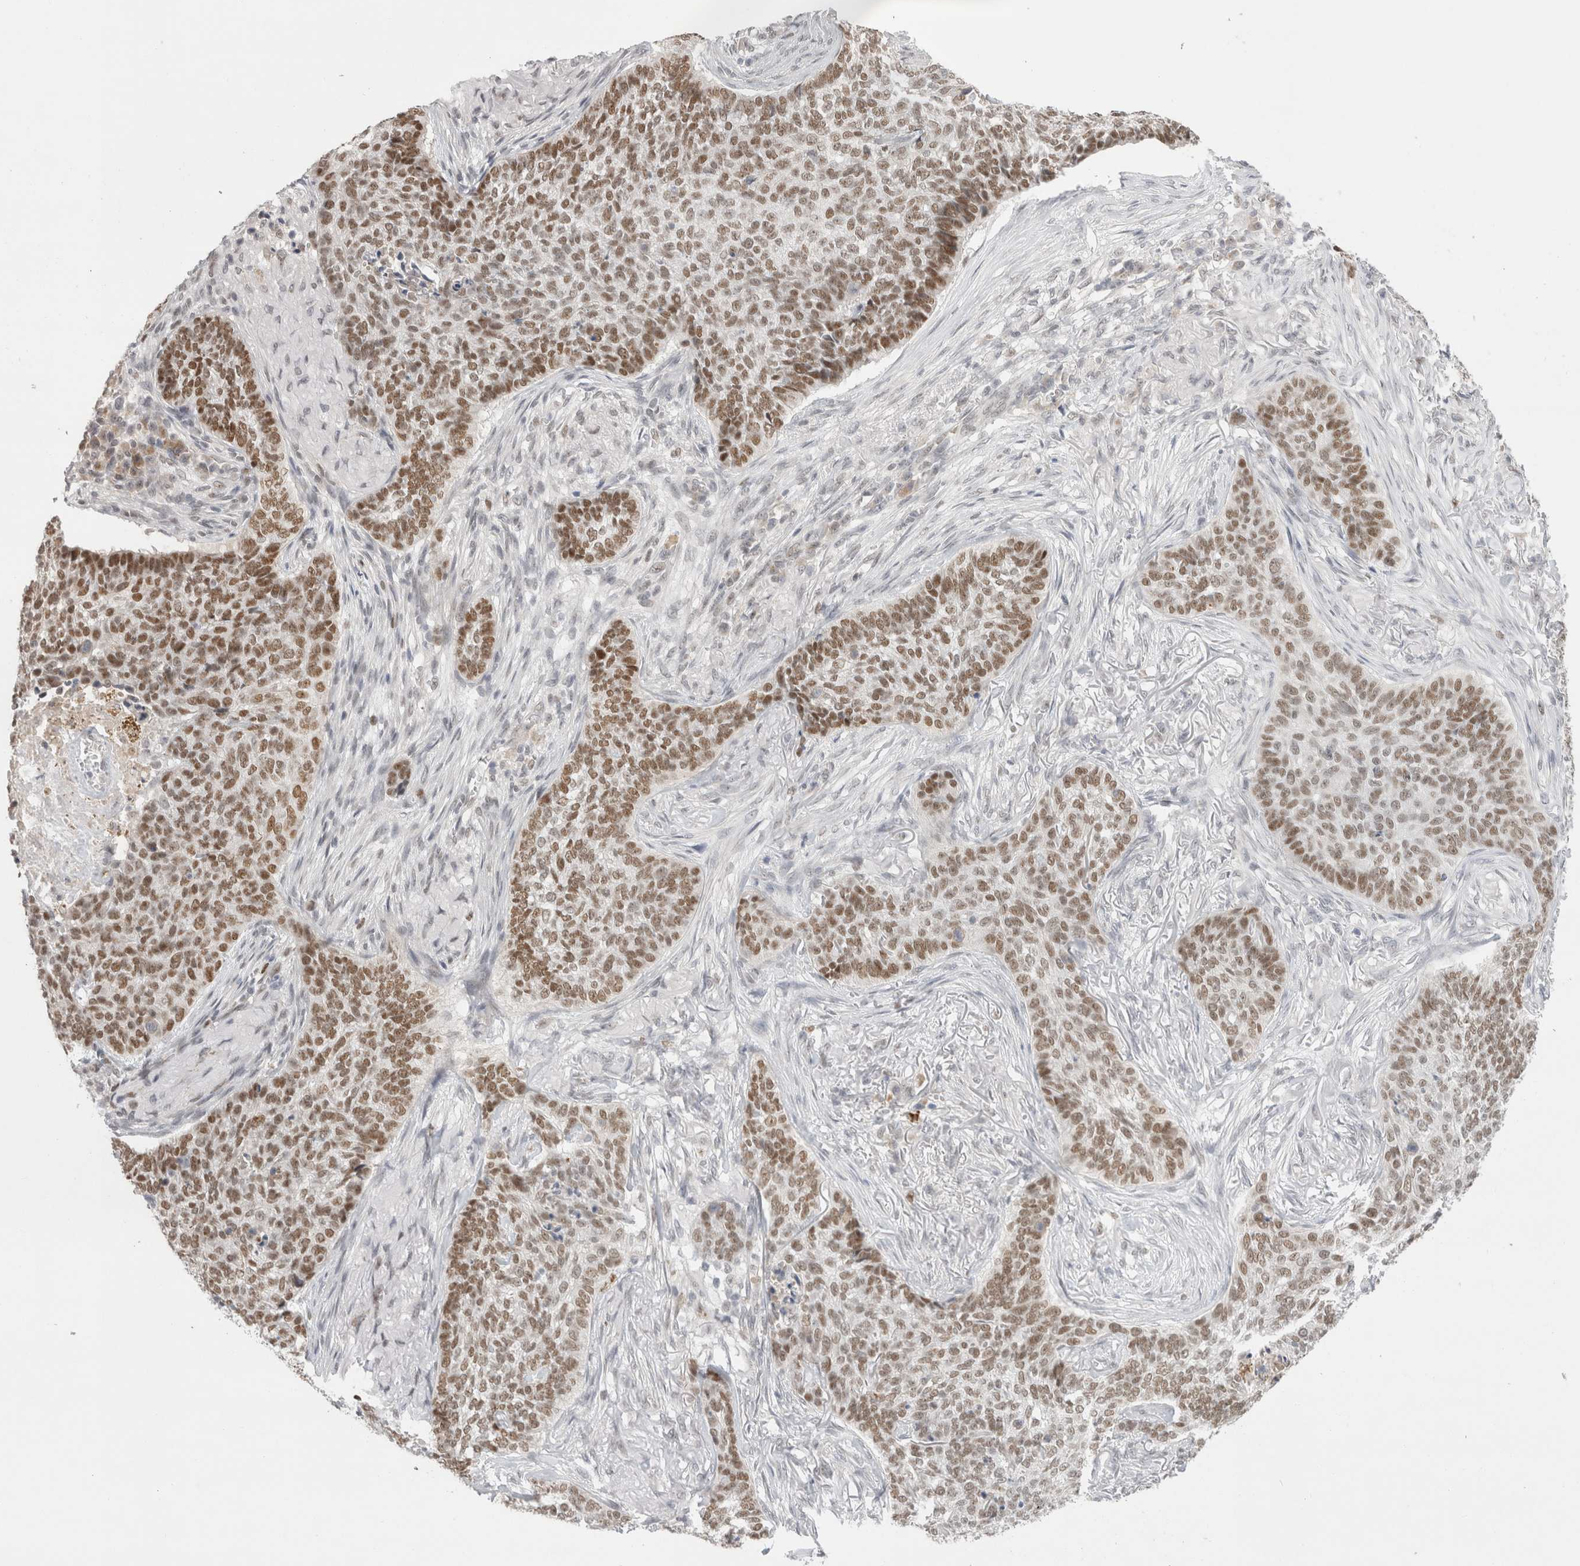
{"staining": {"intensity": "moderate", "quantity": ">75%", "location": "nuclear"}, "tissue": "skin cancer", "cell_type": "Tumor cells", "image_type": "cancer", "snomed": [{"axis": "morphology", "description": "Basal cell carcinoma"}, {"axis": "topography", "description": "Skin"}], "caption": "Skin basal cell carcinoma was stained to show a protein in brown. There is medium levels of moderate nuclear expression in about >75% of tumor cells.", "gene": "RECQL4", "patient": {"sex": "male", "age": 85}}